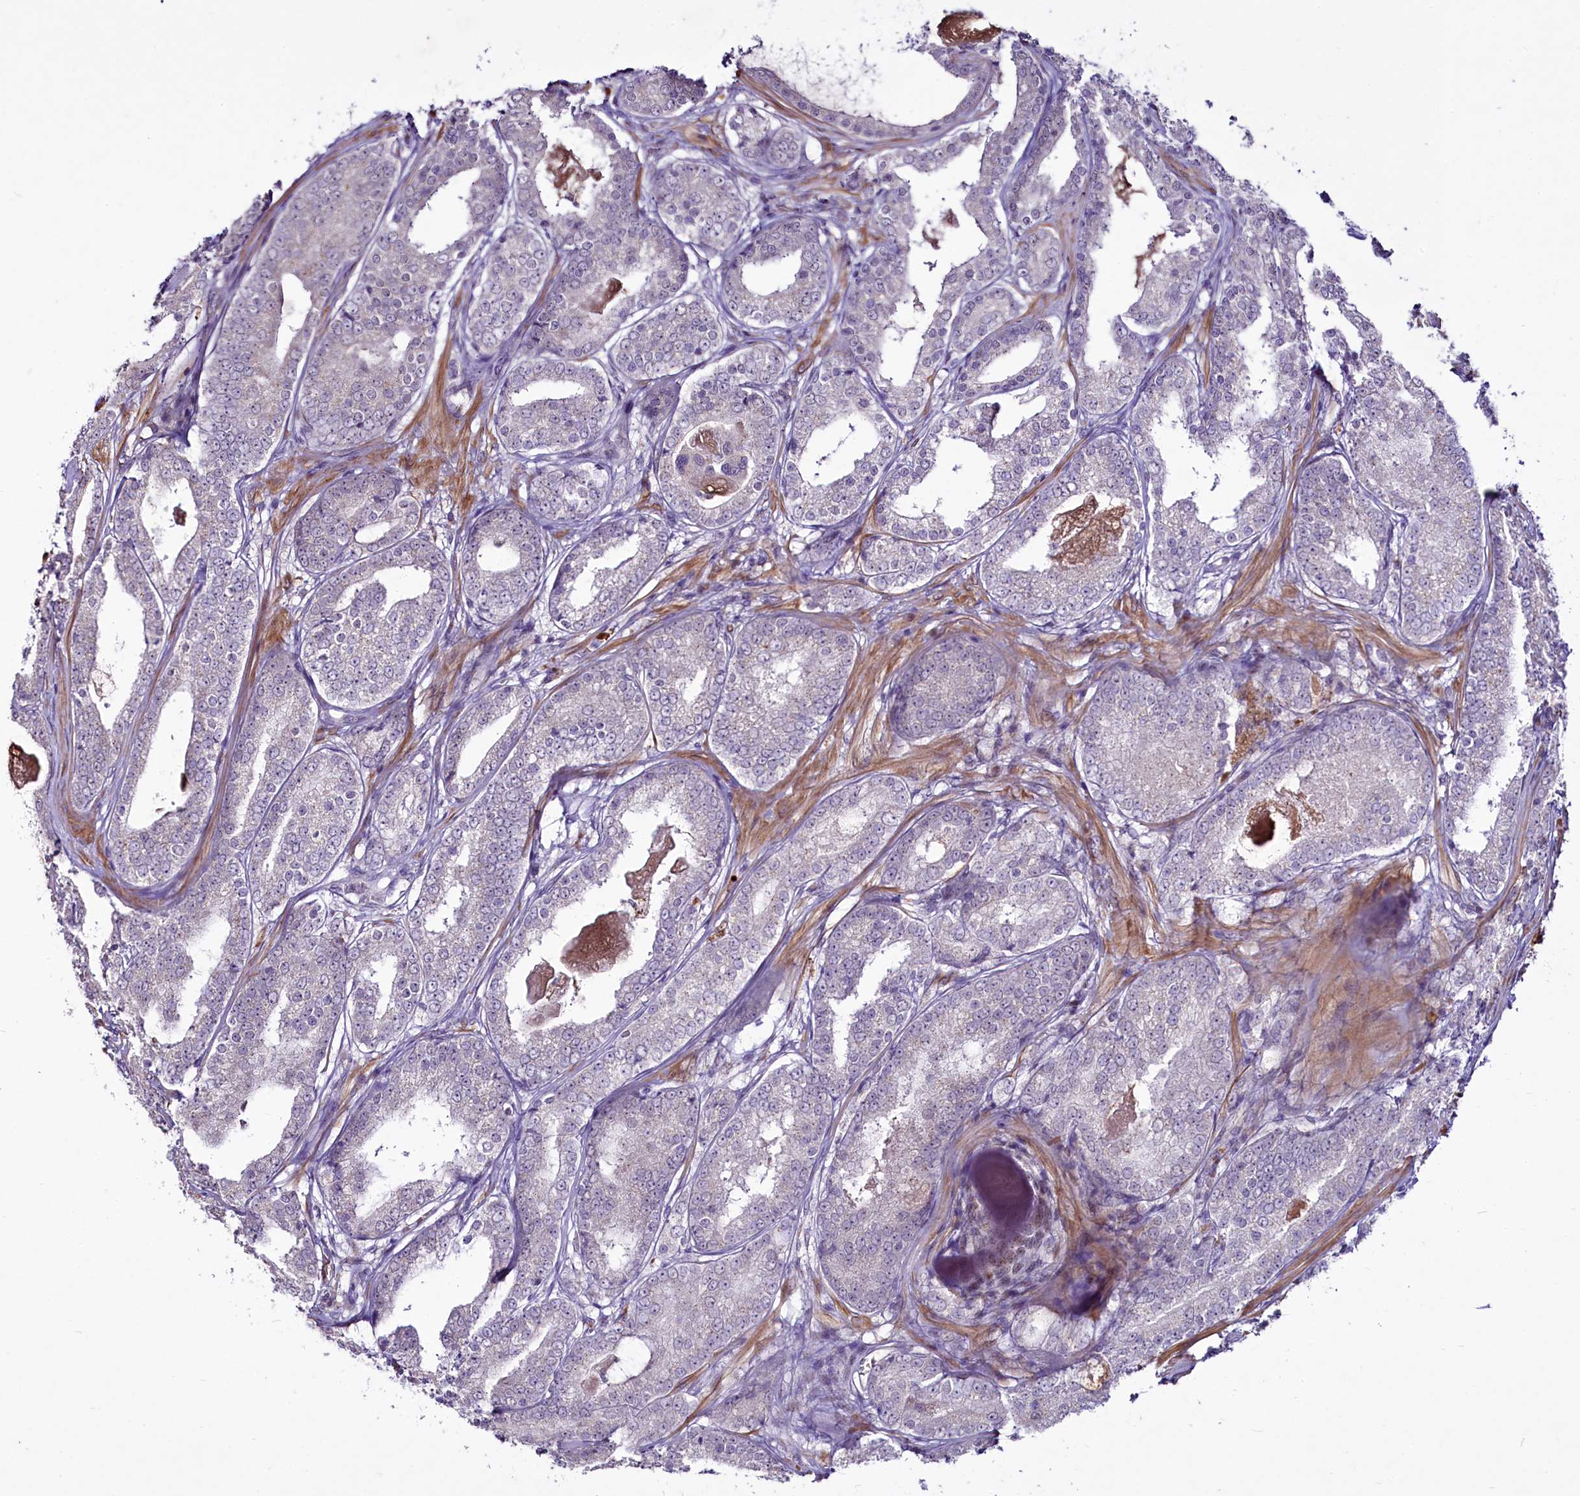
{"staining": {"intensity": "negative", "quantity": "none", "location": "none"}, "tissue": "prostate cancer", "cell_type": "Tumor cells", "image_type": "cancer", "snomed": [{"axis": "morphology", "description": "Adenocarcinoma, Low grade"}, {"axis": "topography", "description": "Prostate"}], "caption": "Prostate adenocarcinoma (low-grade) stained for a protein using immunohistochemistry reveals no staining tumor cells.", "gene": "SUSD3", "patient": {"sex": "male", "age": 68}}